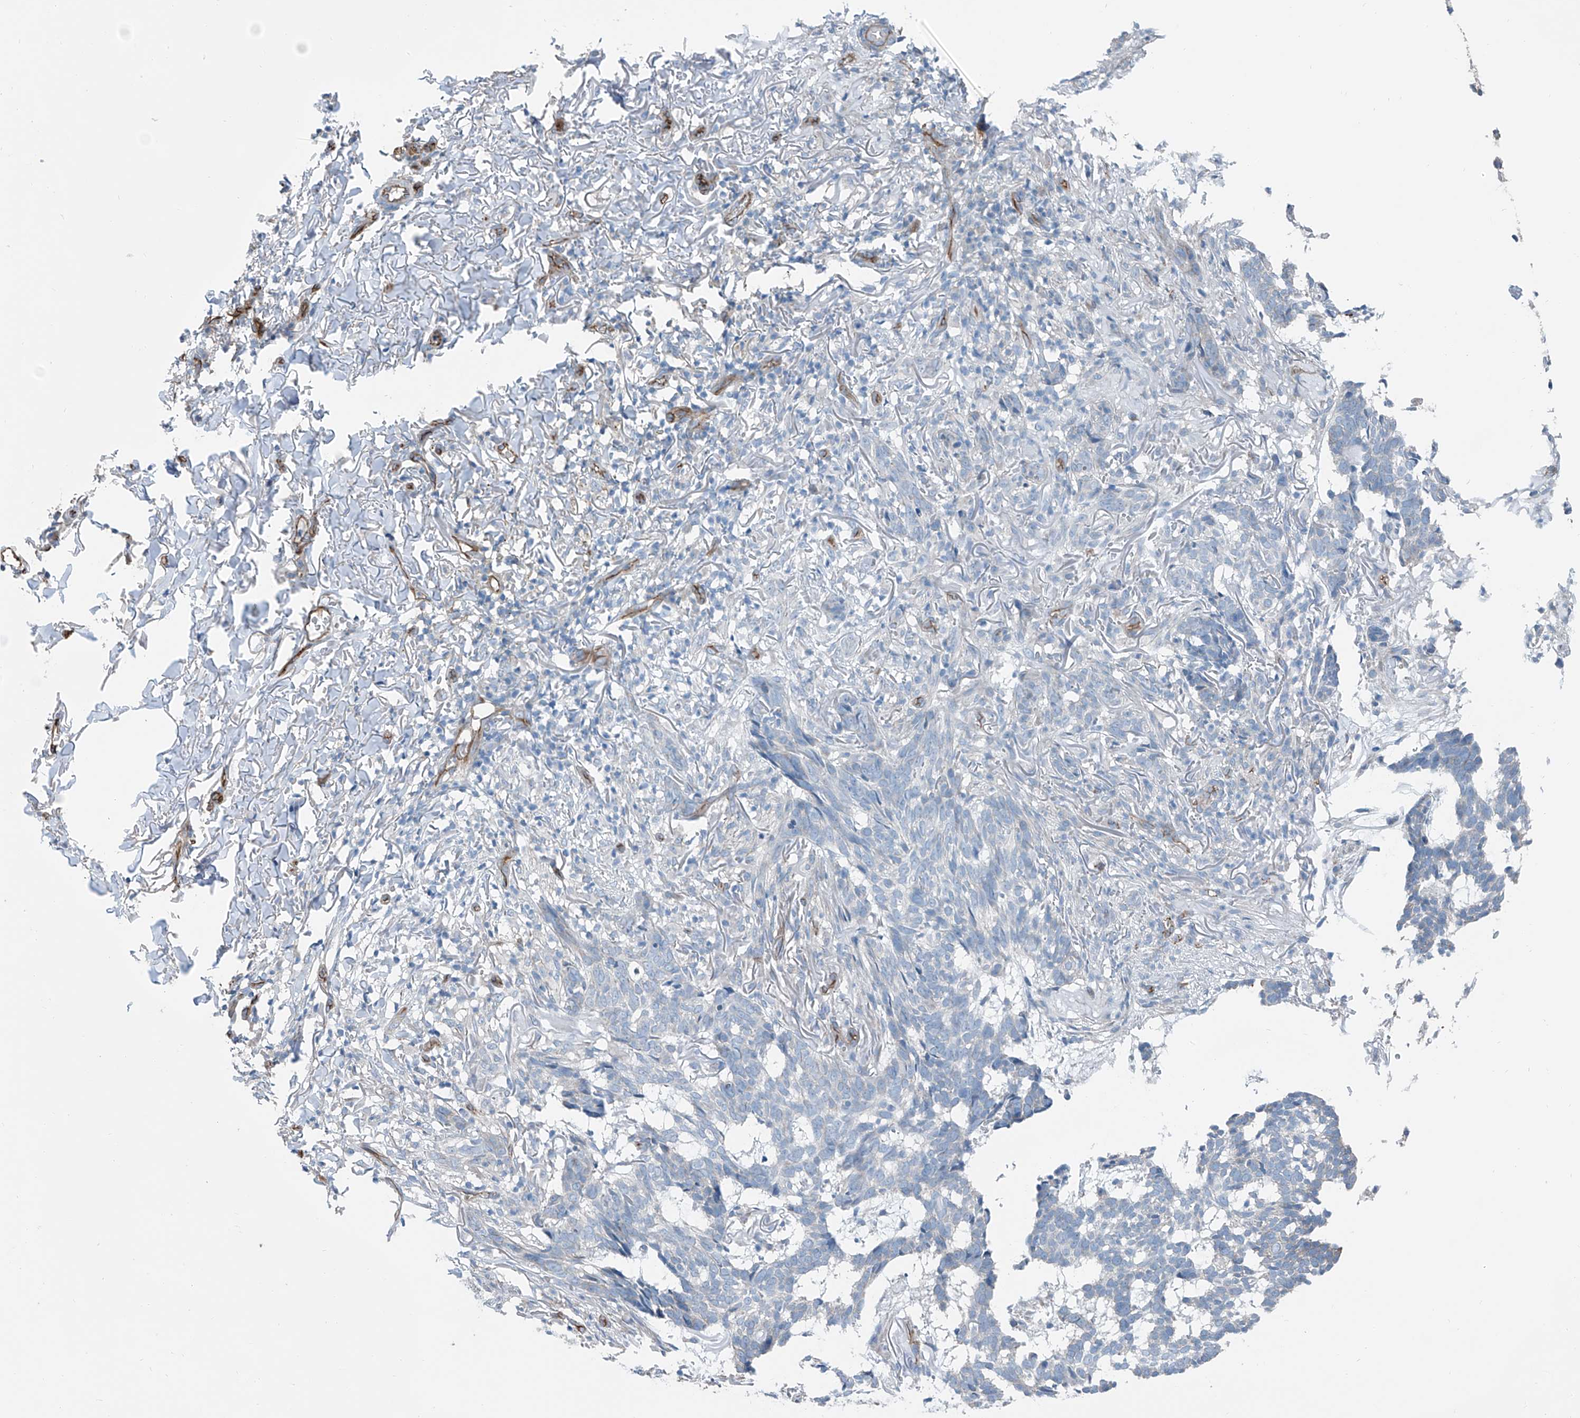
{"staining": {"intensity": "negative", "quantity": "none", "location": "none"}, "tissue": "skin cancer", "cell_type": "Tumor cells", "image_type": "cancer", "snomed": [{"axis": "morphology", "description": "Basal cell carcinoma"}, {"axis": "topography", "description": "Skin"}], "caption": "A photomicrograph of basal cell carcinoma (skin) stained for a protein demonstrates no brown staining in tumor cells.", "gene": "THEMIS2", "patient": {"sex": "male", "age": 85}}